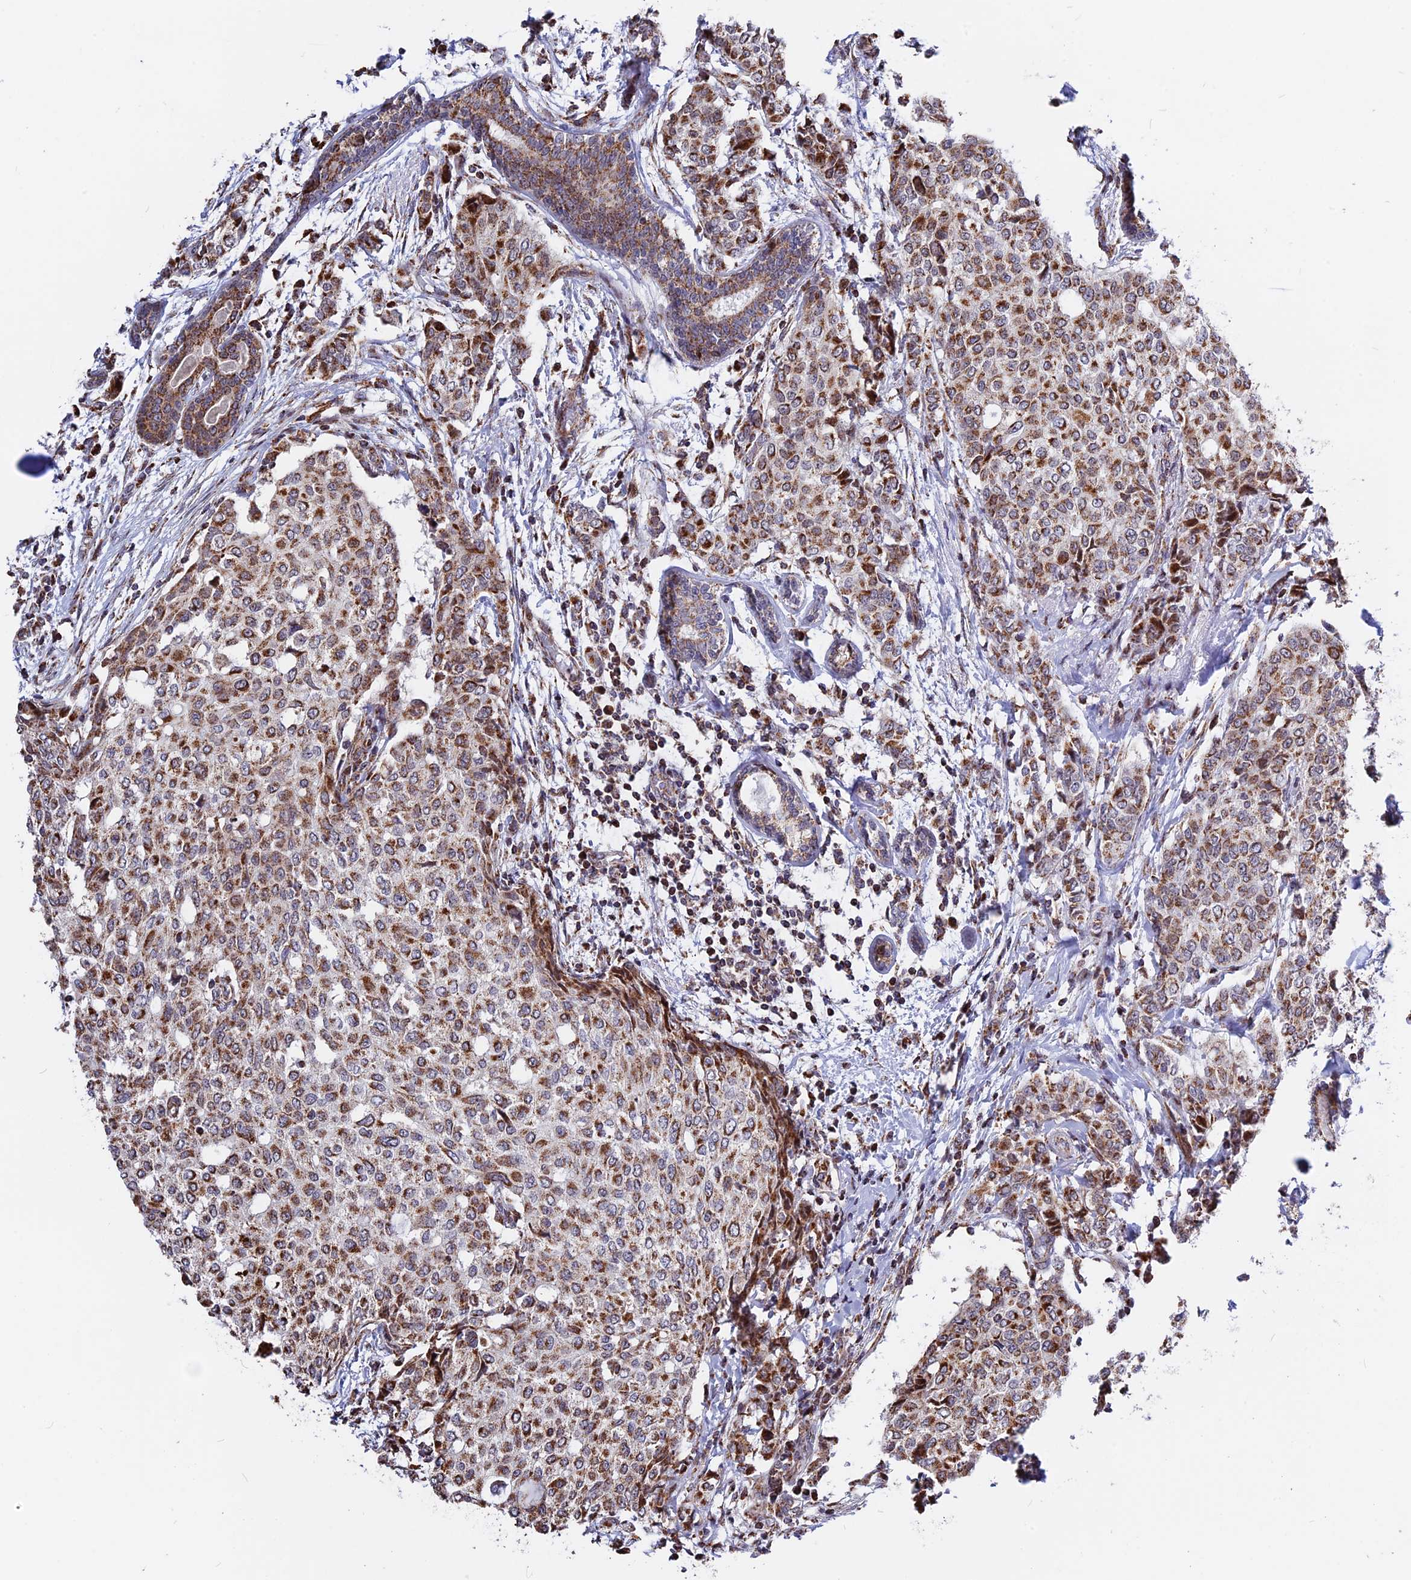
{"staining": {"intensity": "strong", "quantity": ">75%", "location": "cytoplasmic/membranous"}, "tissue": "breast cancer", "cell_type": "Tumor cells", "image_type": "cancer", "snomed": [{"axis": "morphology", "description": "Lobular carcinoma"}, {"axis": "topography", "description": "Breast"}], "caption": "Breast lobular carcinoma stained with a protein marker demonstrates strong staining in tumor cells.", "gene": "FAM174C", "patient": {"sex": "female", "age": 51}}